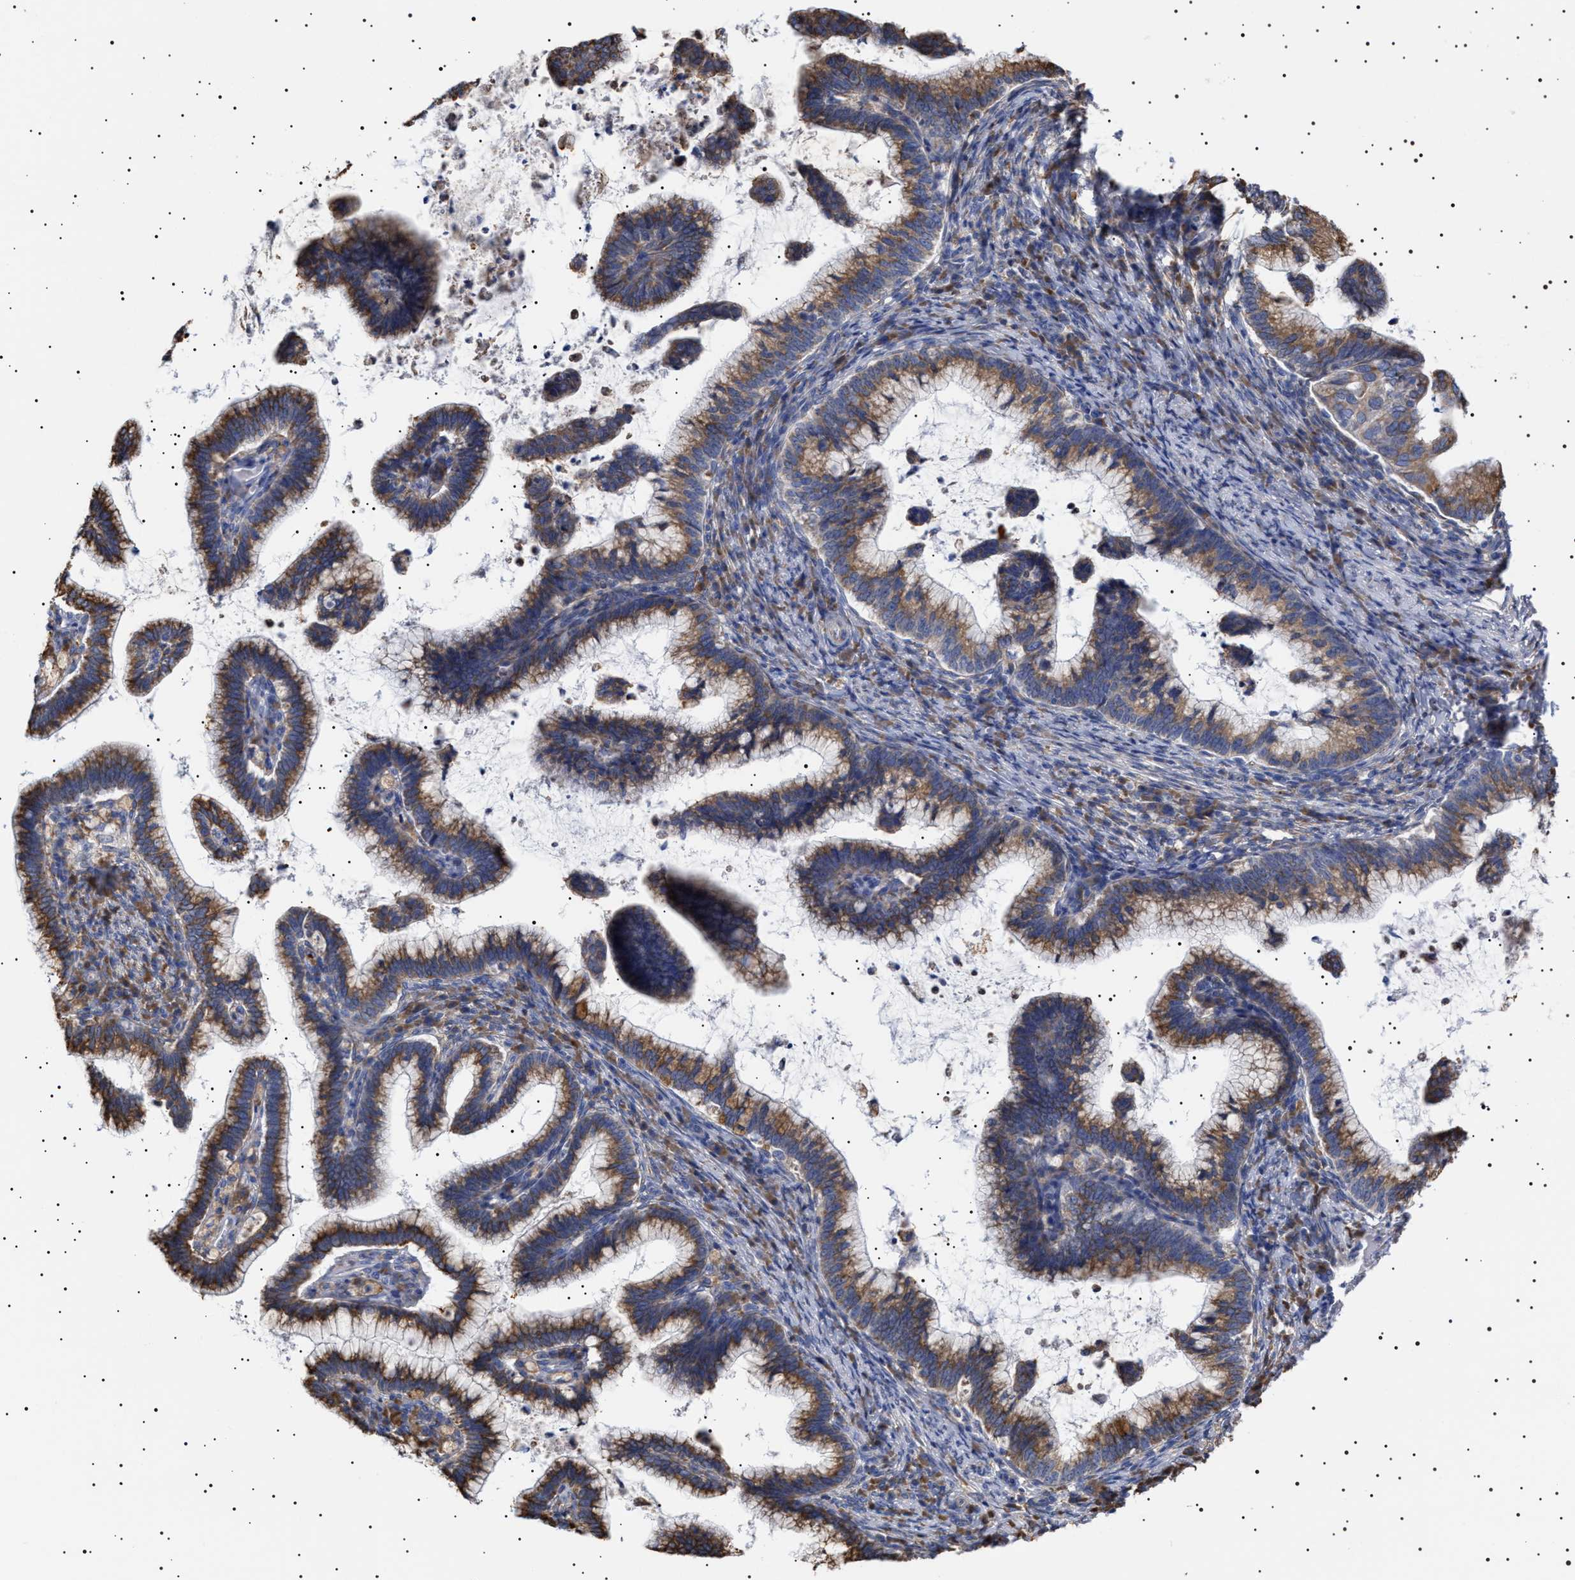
{"staining": {"intensity": "moderate", "quantity": ">75%", "location": "cytoplasmic/membranous"}, "tissue": "cervical cancer", "cell_type": "Tumor cells", "image_type": "cancer", "snomed": [{"axis": "morphology", "description": "Adenocarcinoma, NOS"}, {"axis": "topography", "description": "Cervix"}], "caption": "A medium amount of moderate cytoplasmic/membranous expression is appreciated in approximately >75% of tumor cells in cervical cancer tissue.", "gene": "ERCC6L2", "patient": {"sex": "female", "age": 36}}